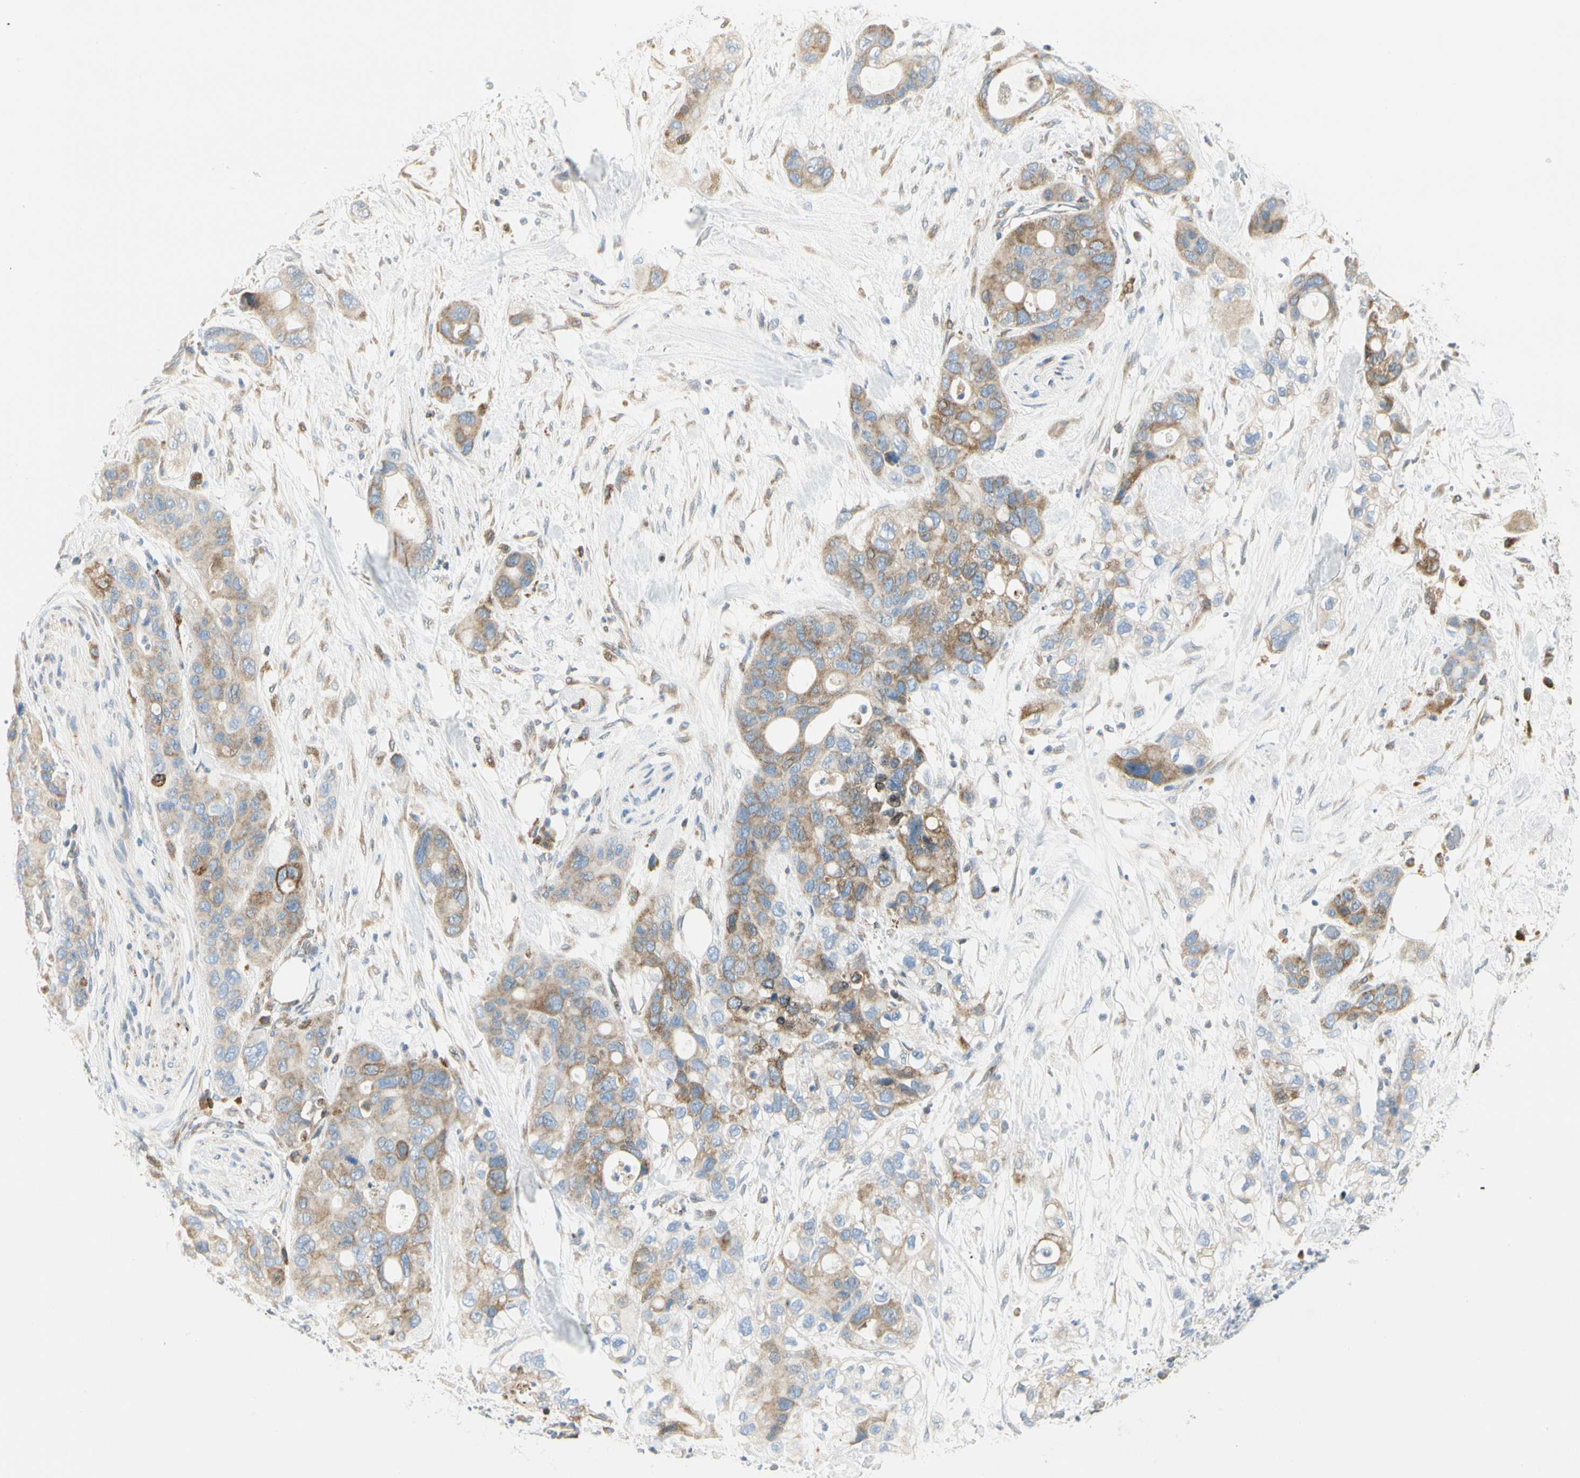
{"staining": {"intensity": "moderate", "quantity": ">75%", "location": "cytoplasmic/membranous"}, "tissue": "pancreatic cancer", "cell_type": "Tumor cells", "image_type": "cancer", "snomed": [{"axis": "morphology", "description": "Adenocarcinoma, NOS"}, {"axis": "topography", "description": "Pancreas"}], "caption": "This is a histology image of IHC staining of pancreatic cancer, which shows moderate staining in the cytoplasmic/membranous of tumor cells.", "gene": "TNFSF11", "patient": {"sex": "female", "age": 71}}